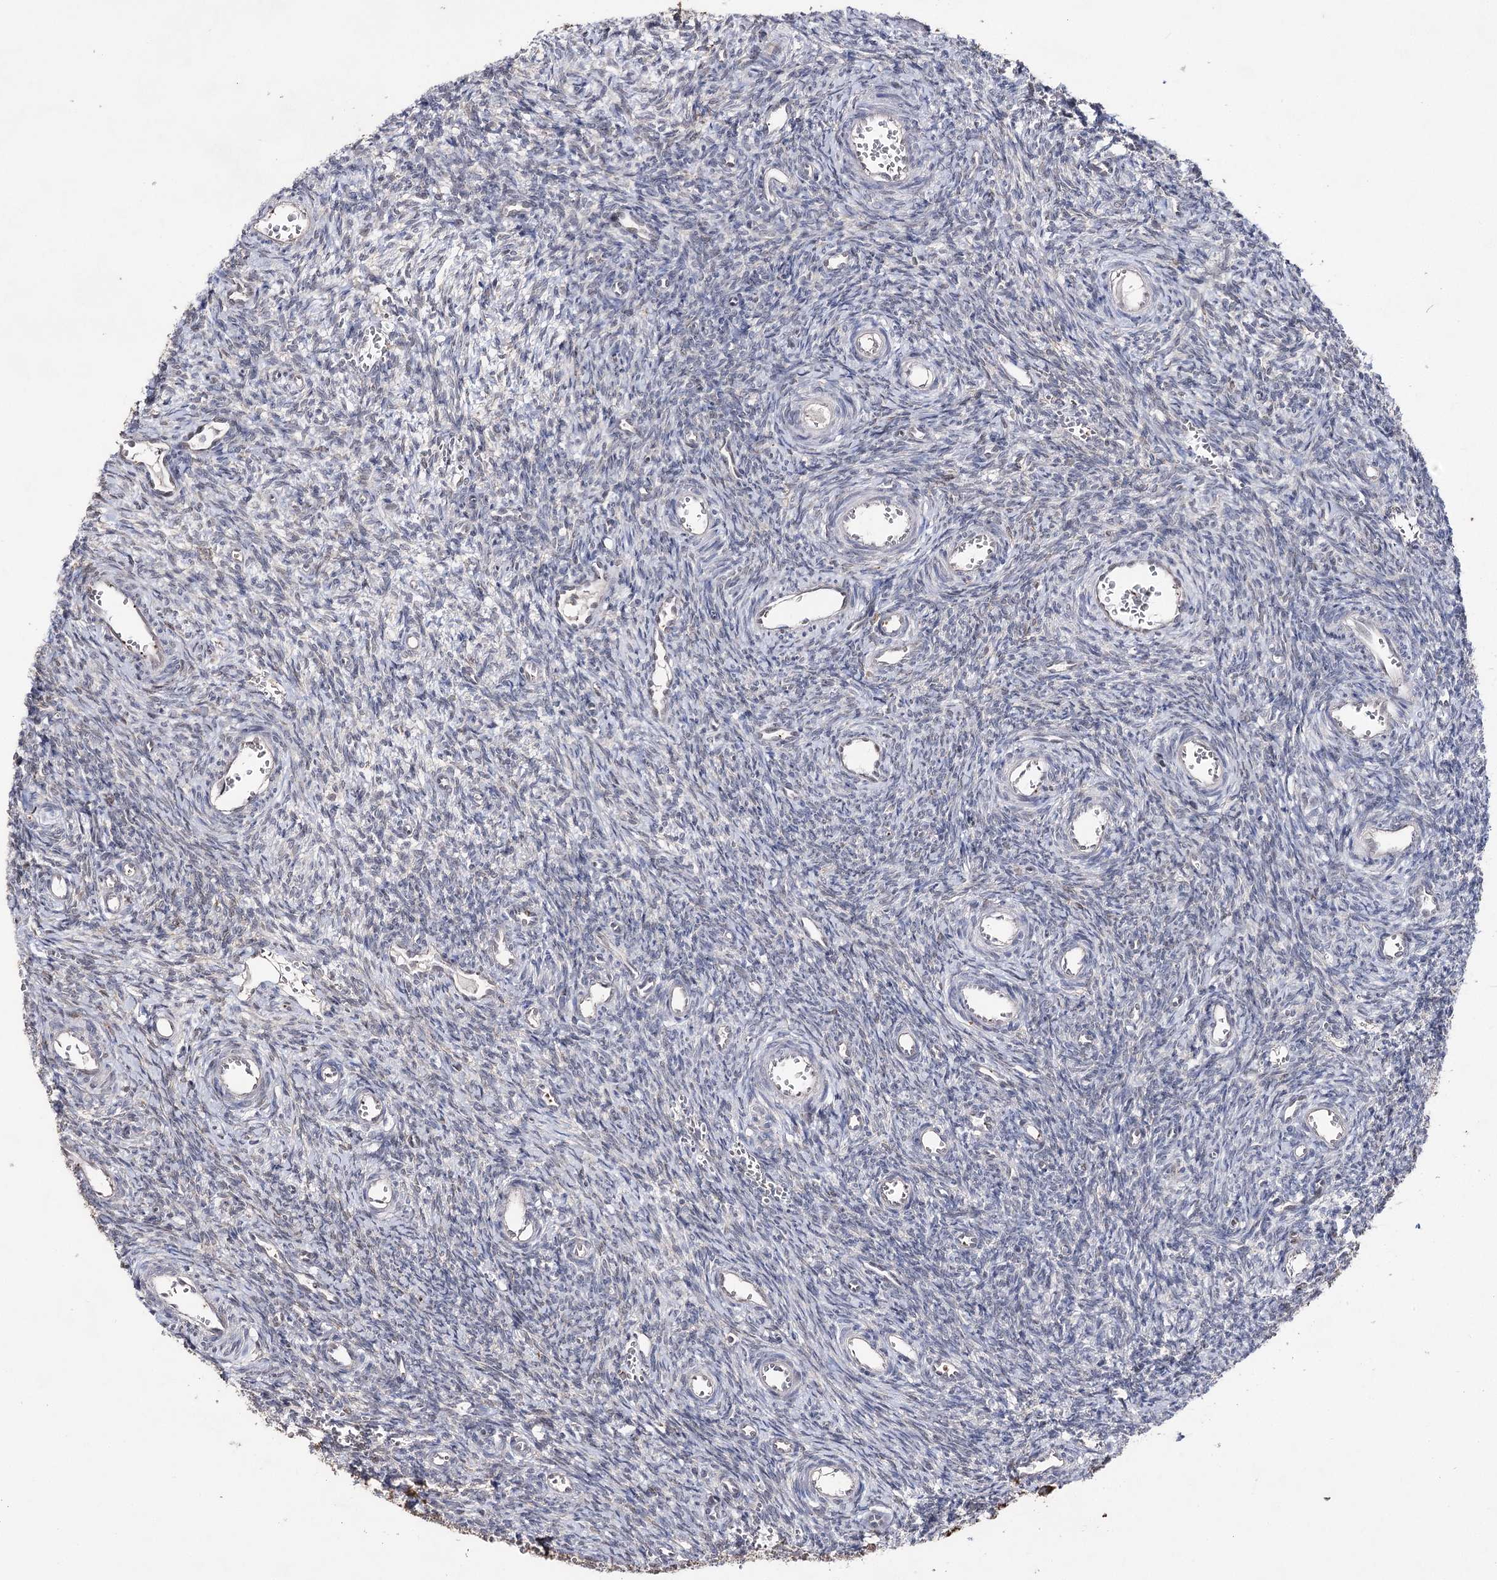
{"staining": {"intensity": "negative", "quantity": "none", "location": "none"}, "tissue": "ovary", "cell_type": "Ovarian stroma cells", "image_type": "normal", "snomed": [{"axis": "morphology", "description": "Normal tissue, NOS"}, {"axis": "topography", "description": "Ovary"}], "caption": "Micrograph shows no significant protein expression in ovarian stroma cells of unremarkable ovary.", "gene": "HSD11B2", "patient": {"sex": "female", "age": 39}}